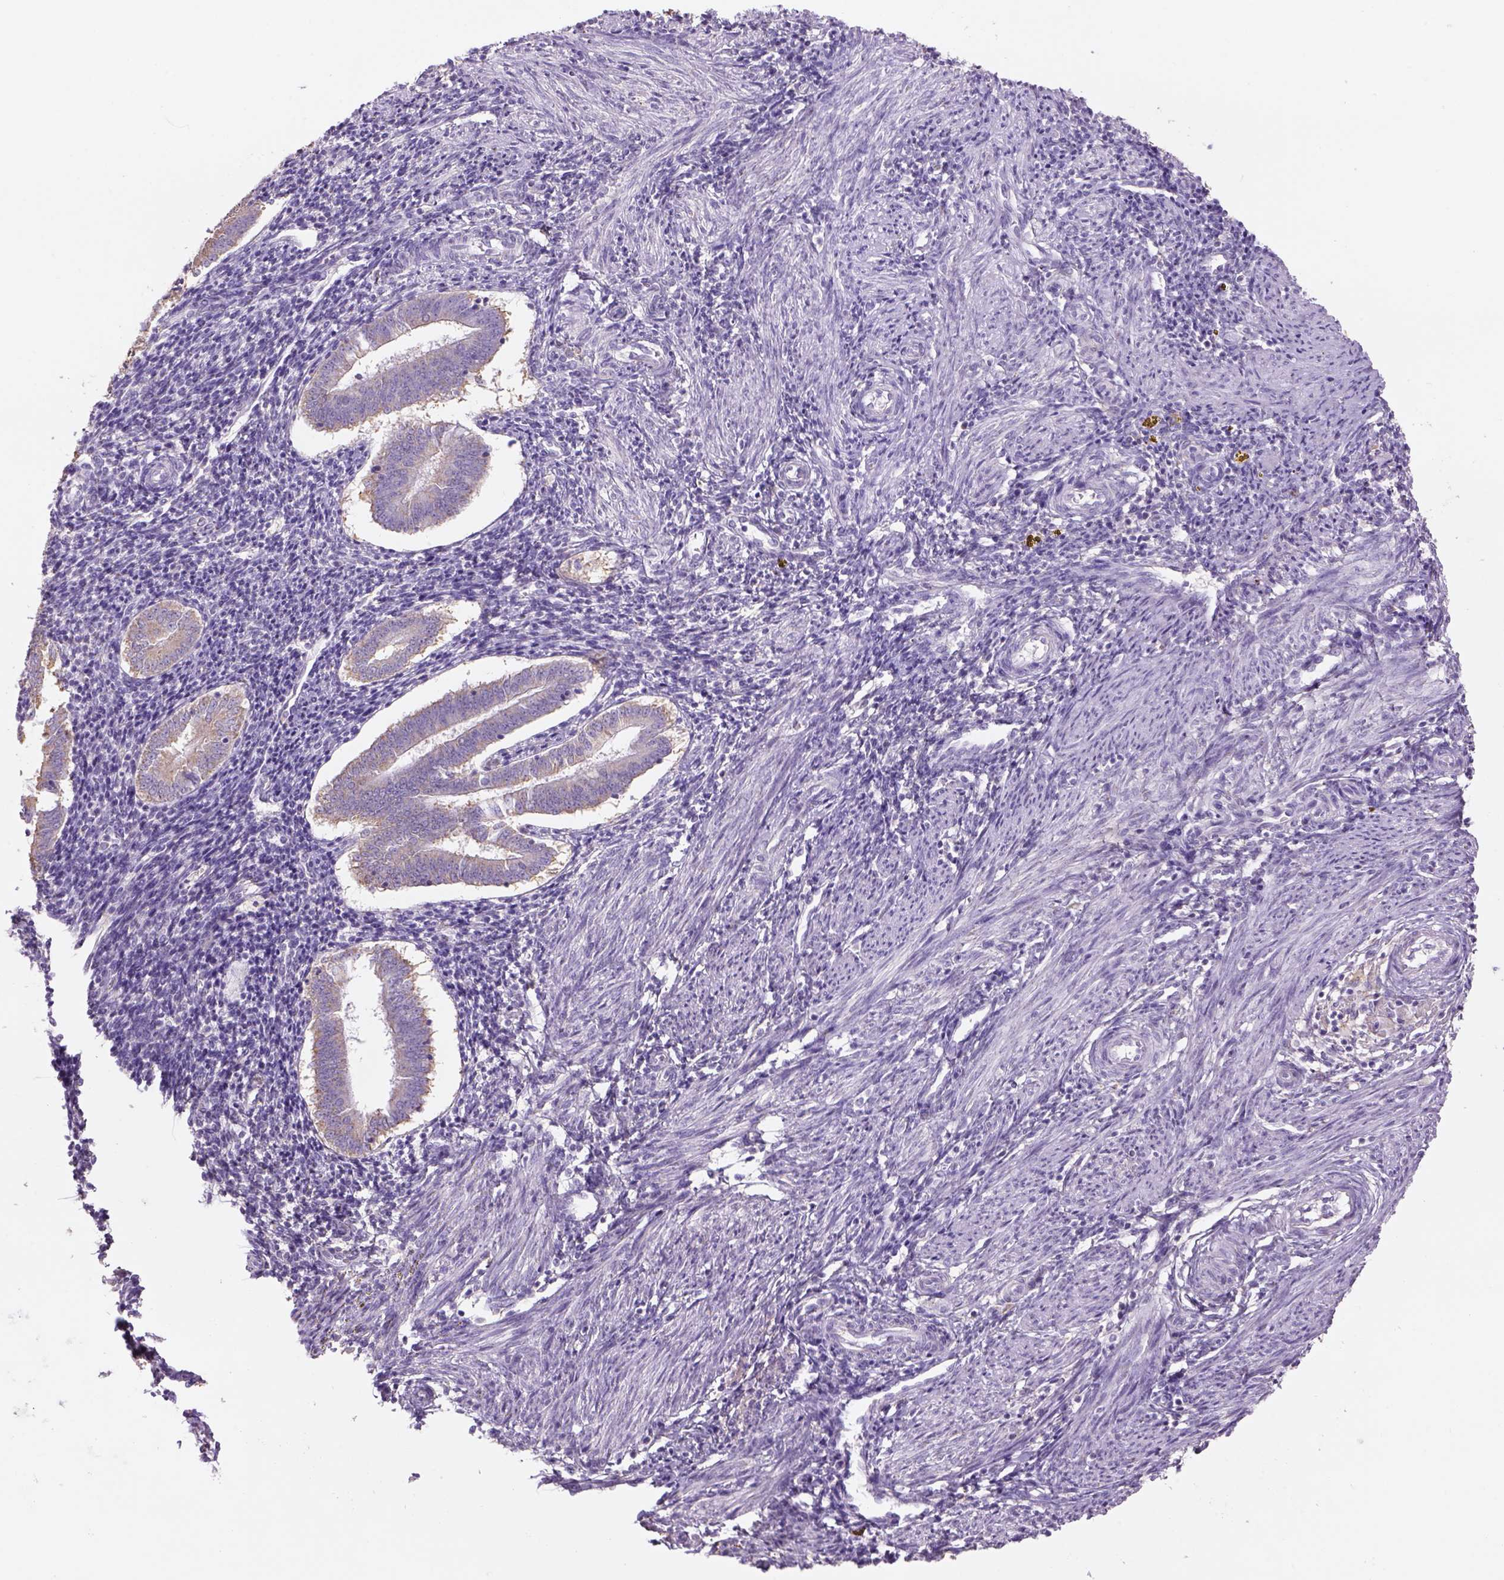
{"staining": {"intensity": "negative", "quantity": "none", "location": "none"}, "tissue": "endometrium", "cell_type": "Cells in endometrial stroma", "image_type": "normal", "snomed": [{"axis": "morphology", "description": "Normal tissue, NOS"}, {"axis": "topography", "description": "Endometrium"}], "caption": "There is no significant staining in cells in endometrial stroma of endometrium.", "gene": "NAALAD2", "patient": {"sex": "female", "age": 25}}